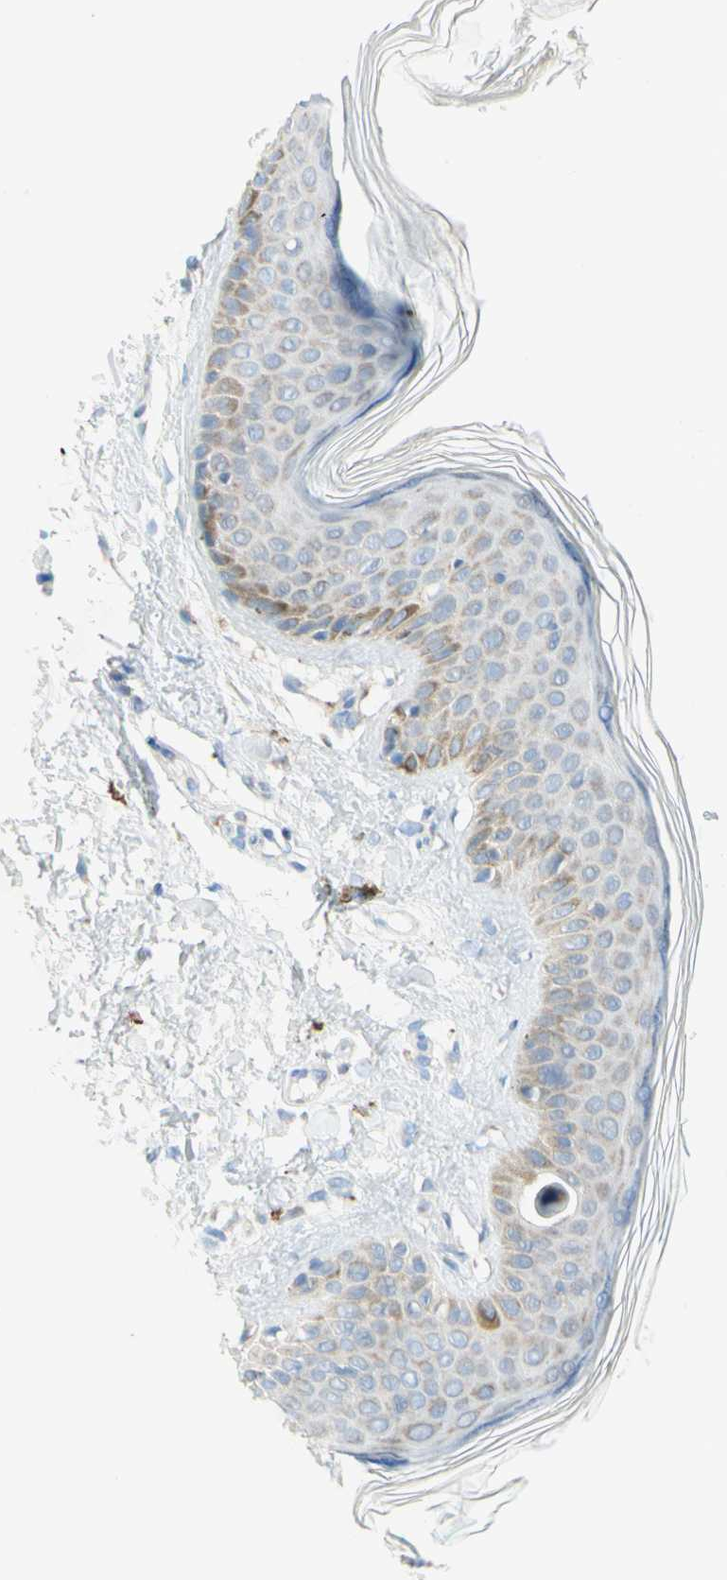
{"staining": {"intensity": "moderate", "quantity": "25%-75%", "location": "cytoplasmic/membranous"}, "tissue": "skin", "cell_type": "Fibroblasts", "image_type": "normal", "snomed": [{"axis": "morphology", "description": "Normal tissue, NOS"}, {"axis": "topography", "description": "Skin"}], "caption": "Moderate cytoplasmic/membranous positivity is seen in approximately 25%-75% of fibroblasts in normal skin. (DAB (3,3'-diaminobenzidine) IHC, brown staining for protein, blue staining for nuclei).", "gene": "MFF", "patient": {"sex": "male", "age": 71}}